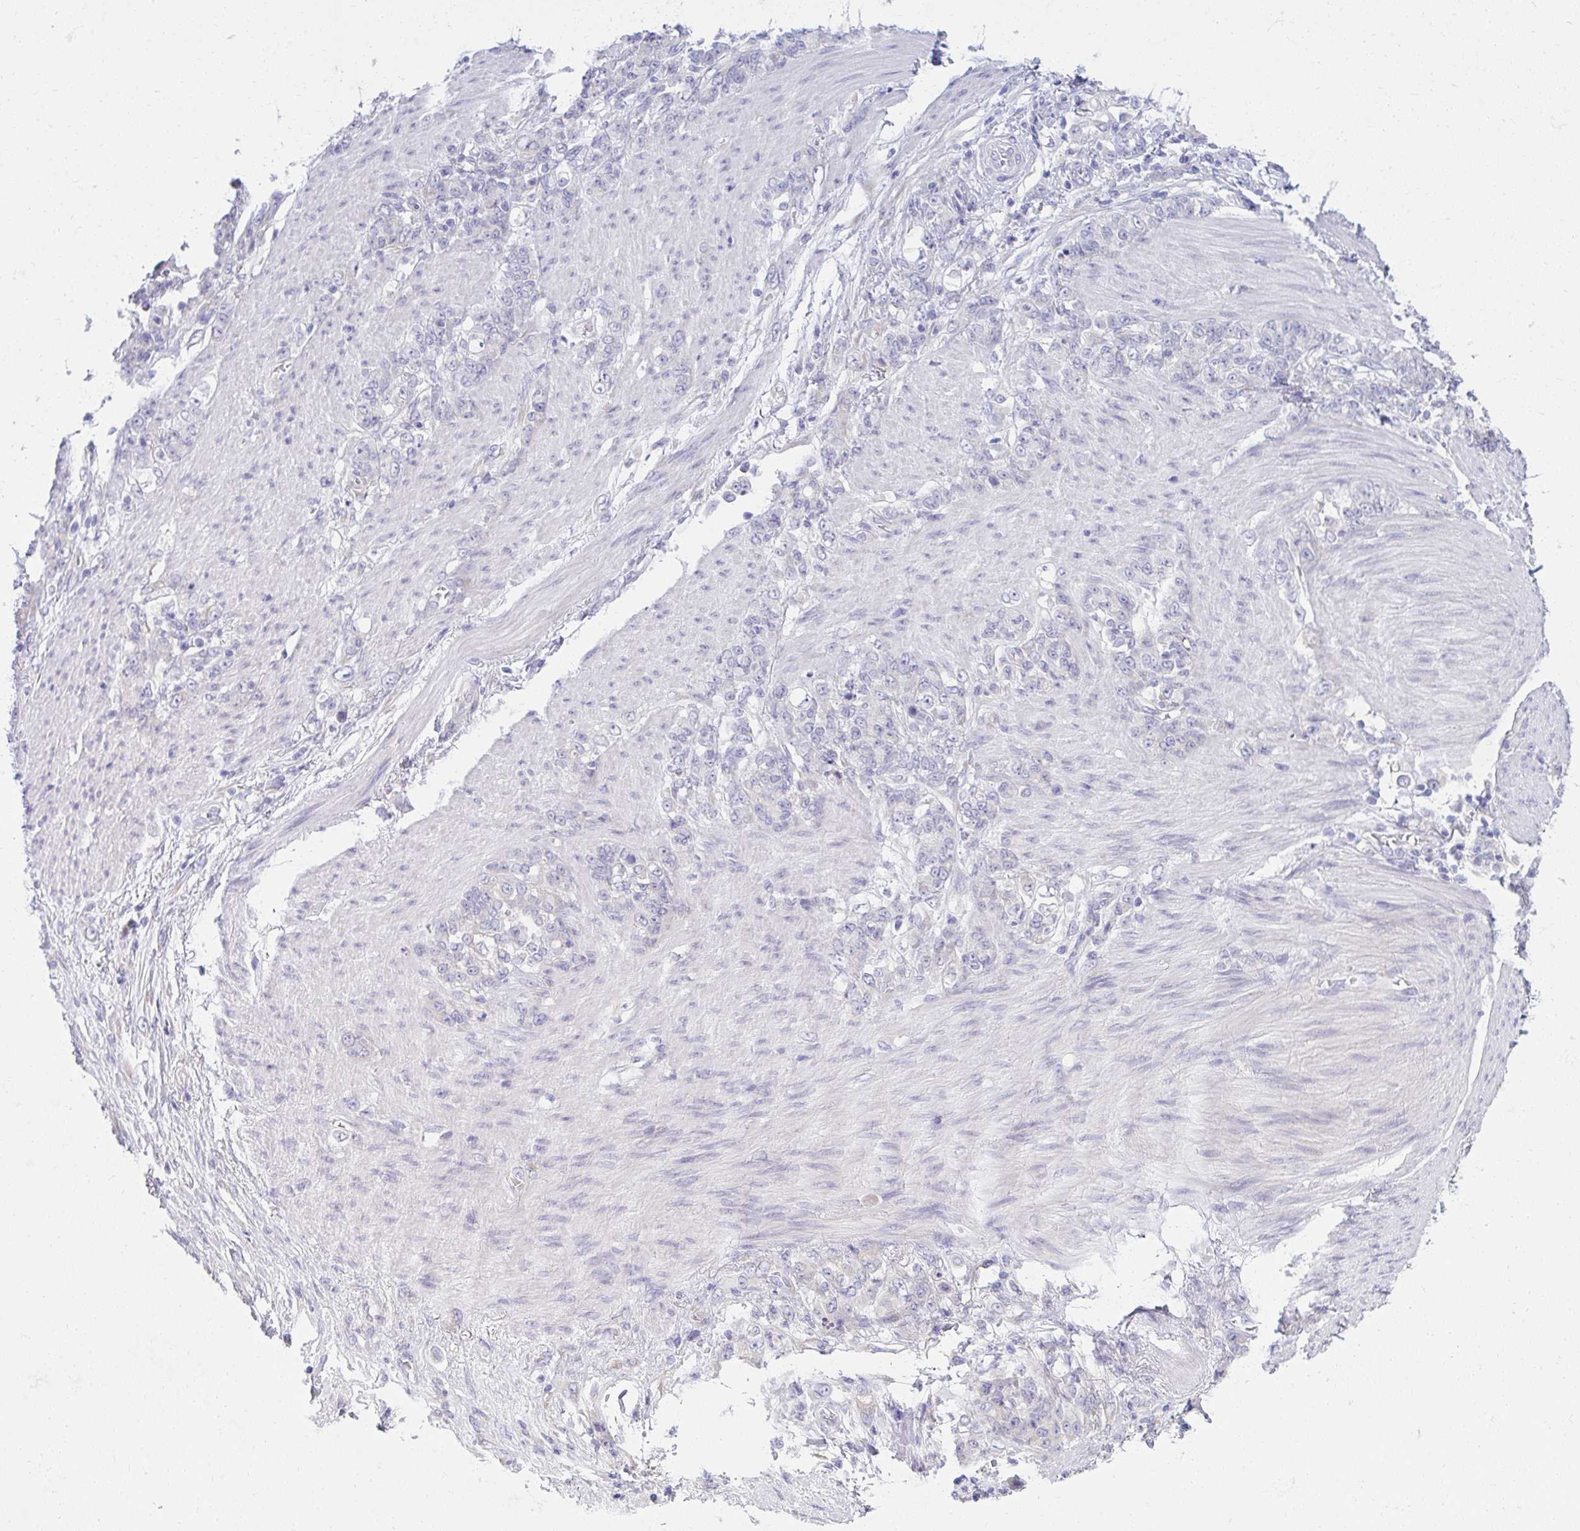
{"staining": {"intensity": "negative", "quantity": "none", "location": "none"}, "tissue": "stomach cancer", "cell_type": "Tumor cells", "image_type": "cancer", "snomed": [{"axis": "morphology", "description": "Adenocarcinoma, NOS"}, {"axis": "topography", "description": "Stomach"}], "caption": "Immunohistochemical staining of human adenocarcinoma (stomach) displays no significant expression in tumor cells.", "gene": "FASLG", "patient": {"sex": "female", "age": 79}}